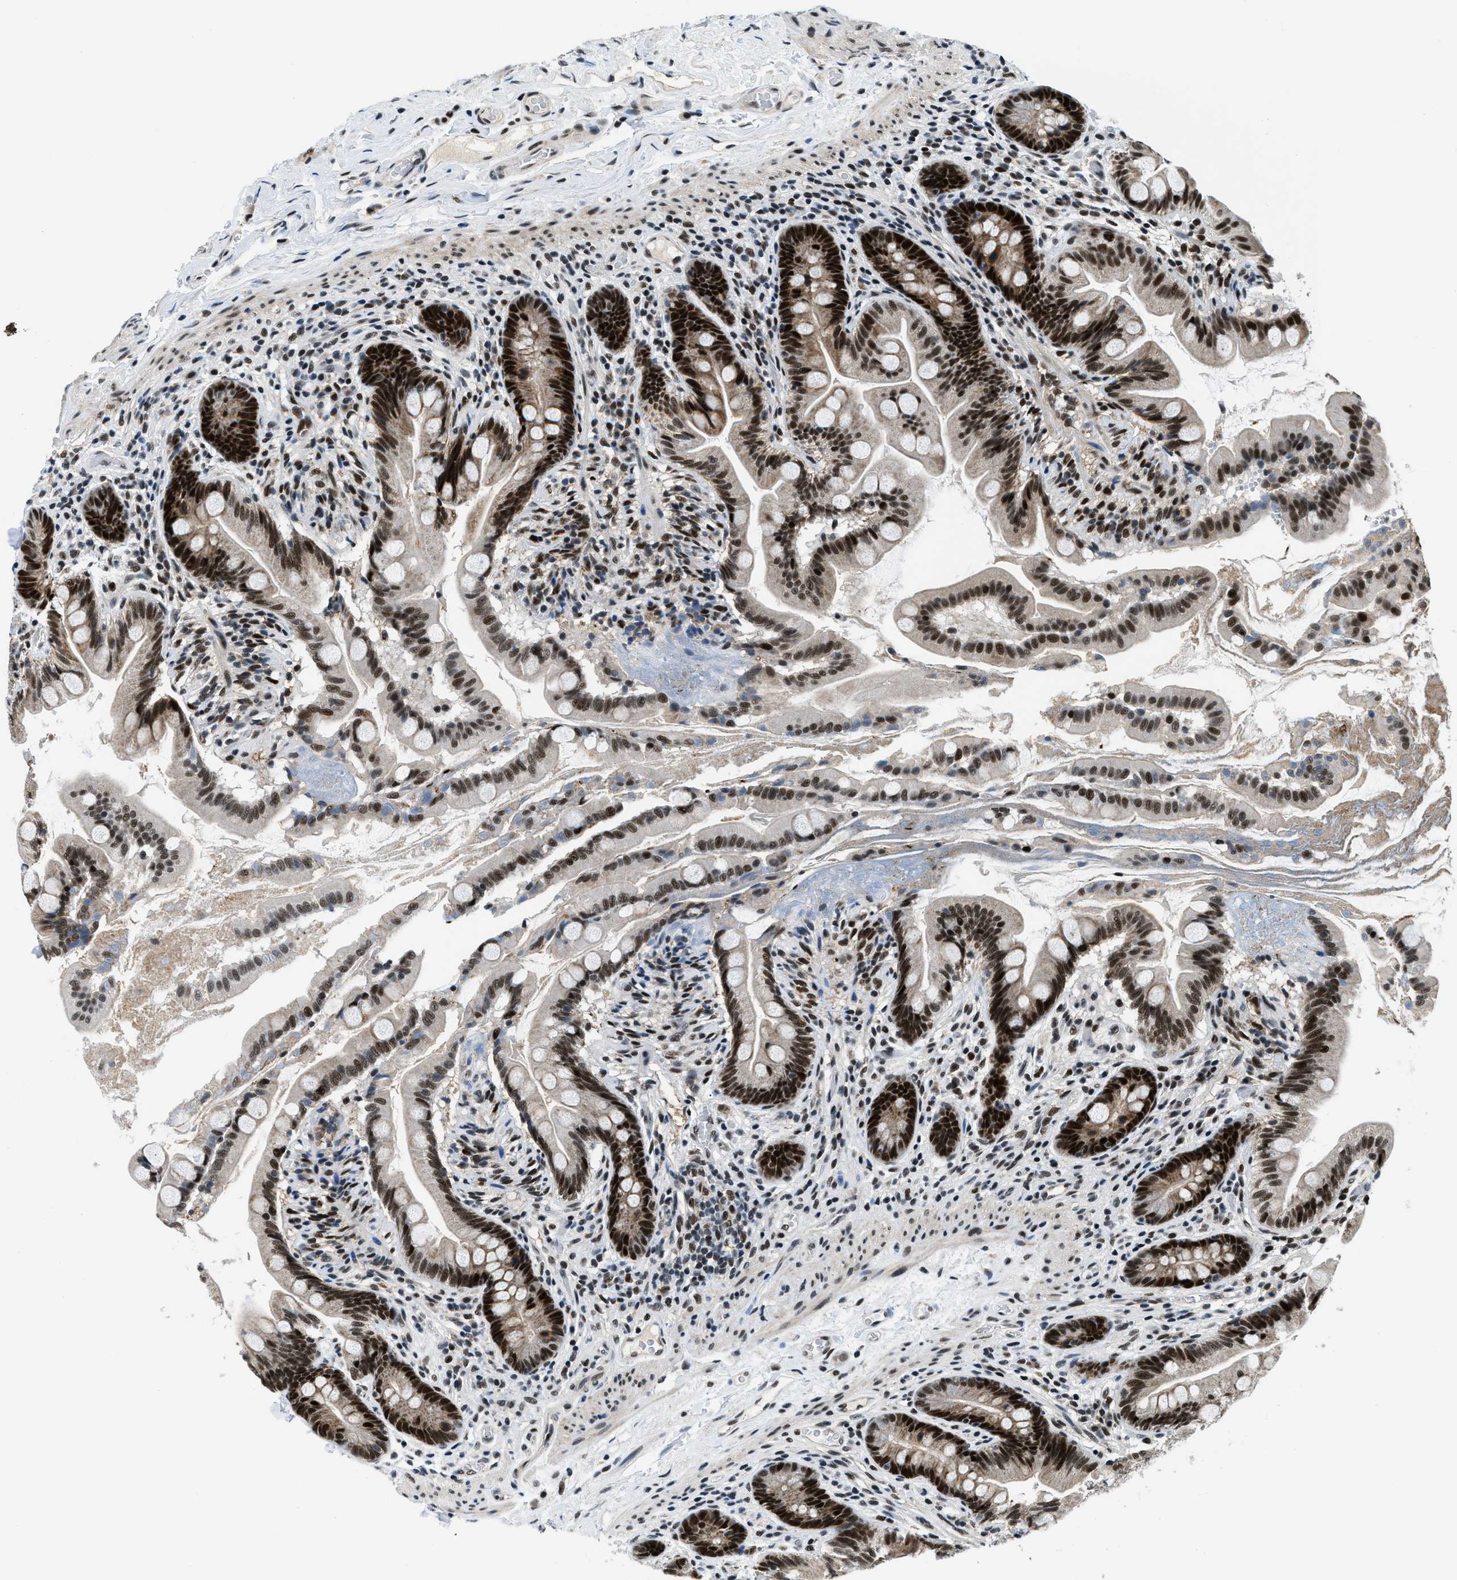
{"staining": {"intensity": "strong", "quantity": ">75%", "location": "nuclear"}, "tissue": "small intestine", "cell_type": "Glandular cells", "image_type": "normal", "snomed": [{"axis": "morphology", "description": "Normal tissue, NOS"}, {"axis": "topography", "description": "Small intestine"}], "caption": "Immunohistochemical staining of unremarkable small intestine exhibits >75% levels of strong nuclear protein expression in about >75% of glandular cells.", "gene": "KDM3B", "patient": {"sex": "female", "age": 56}}